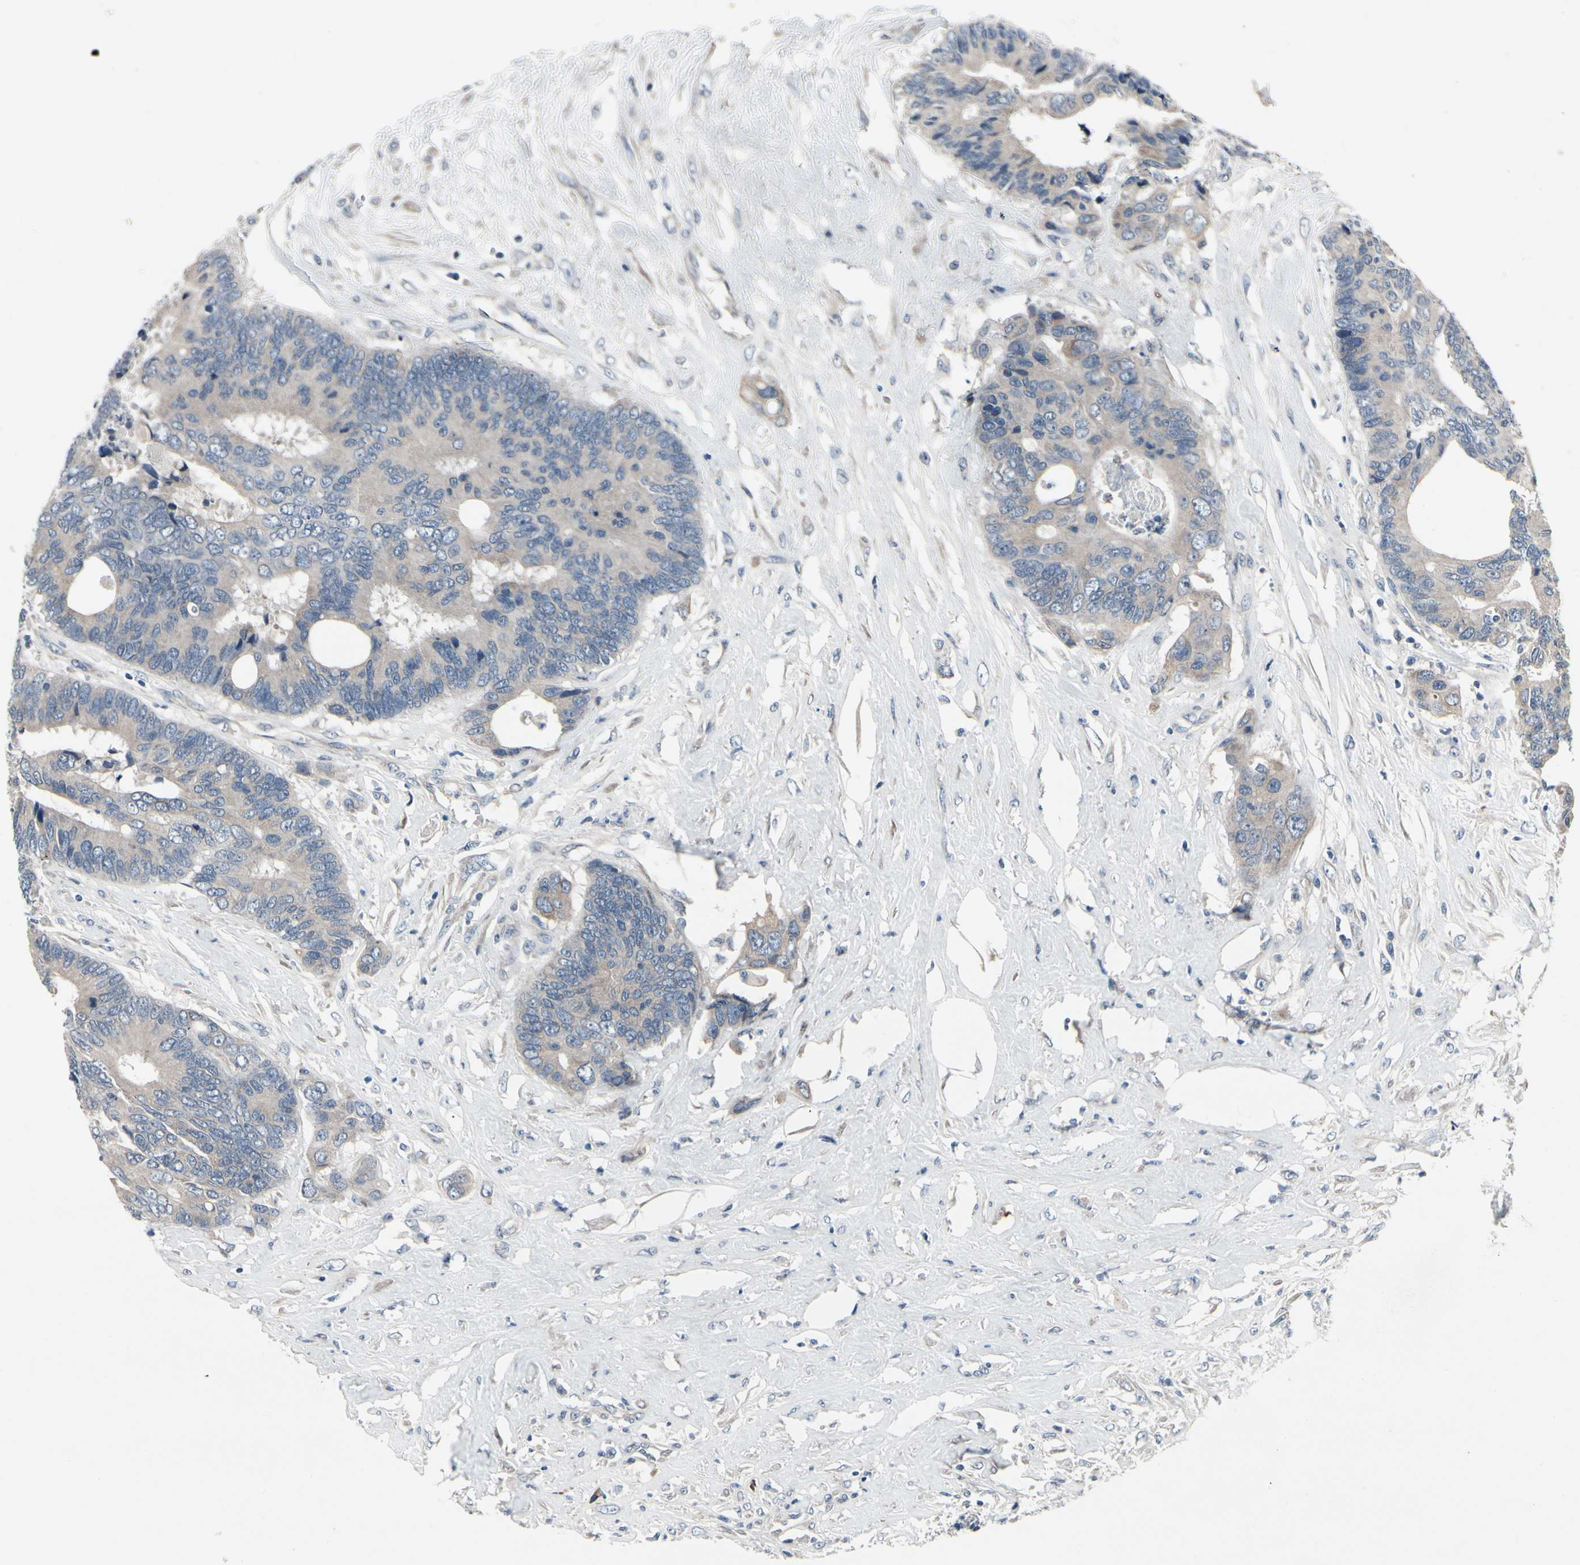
{"staining": {"intensity": "weak", "quantity": "25%-75%", "location": "cytoplasmic/membranous"}, "tissue": "colorectal cancer", "cell_type": "Tumor cells", "image_type": "cancer", "snomed": [{"axis": "morphology", "description": "Adenocarcinoma, NOS"}, {"axis": "topography", "description": "Rectum"}], "caption": "Weak cytoplasmic/membranous positivity is appreciated in about 25%-75% of tumor cells in colorectal cancer (adenocarcinoma).", "gene": "SELENOK", "patient": {"sex": "male", "age": 55}}